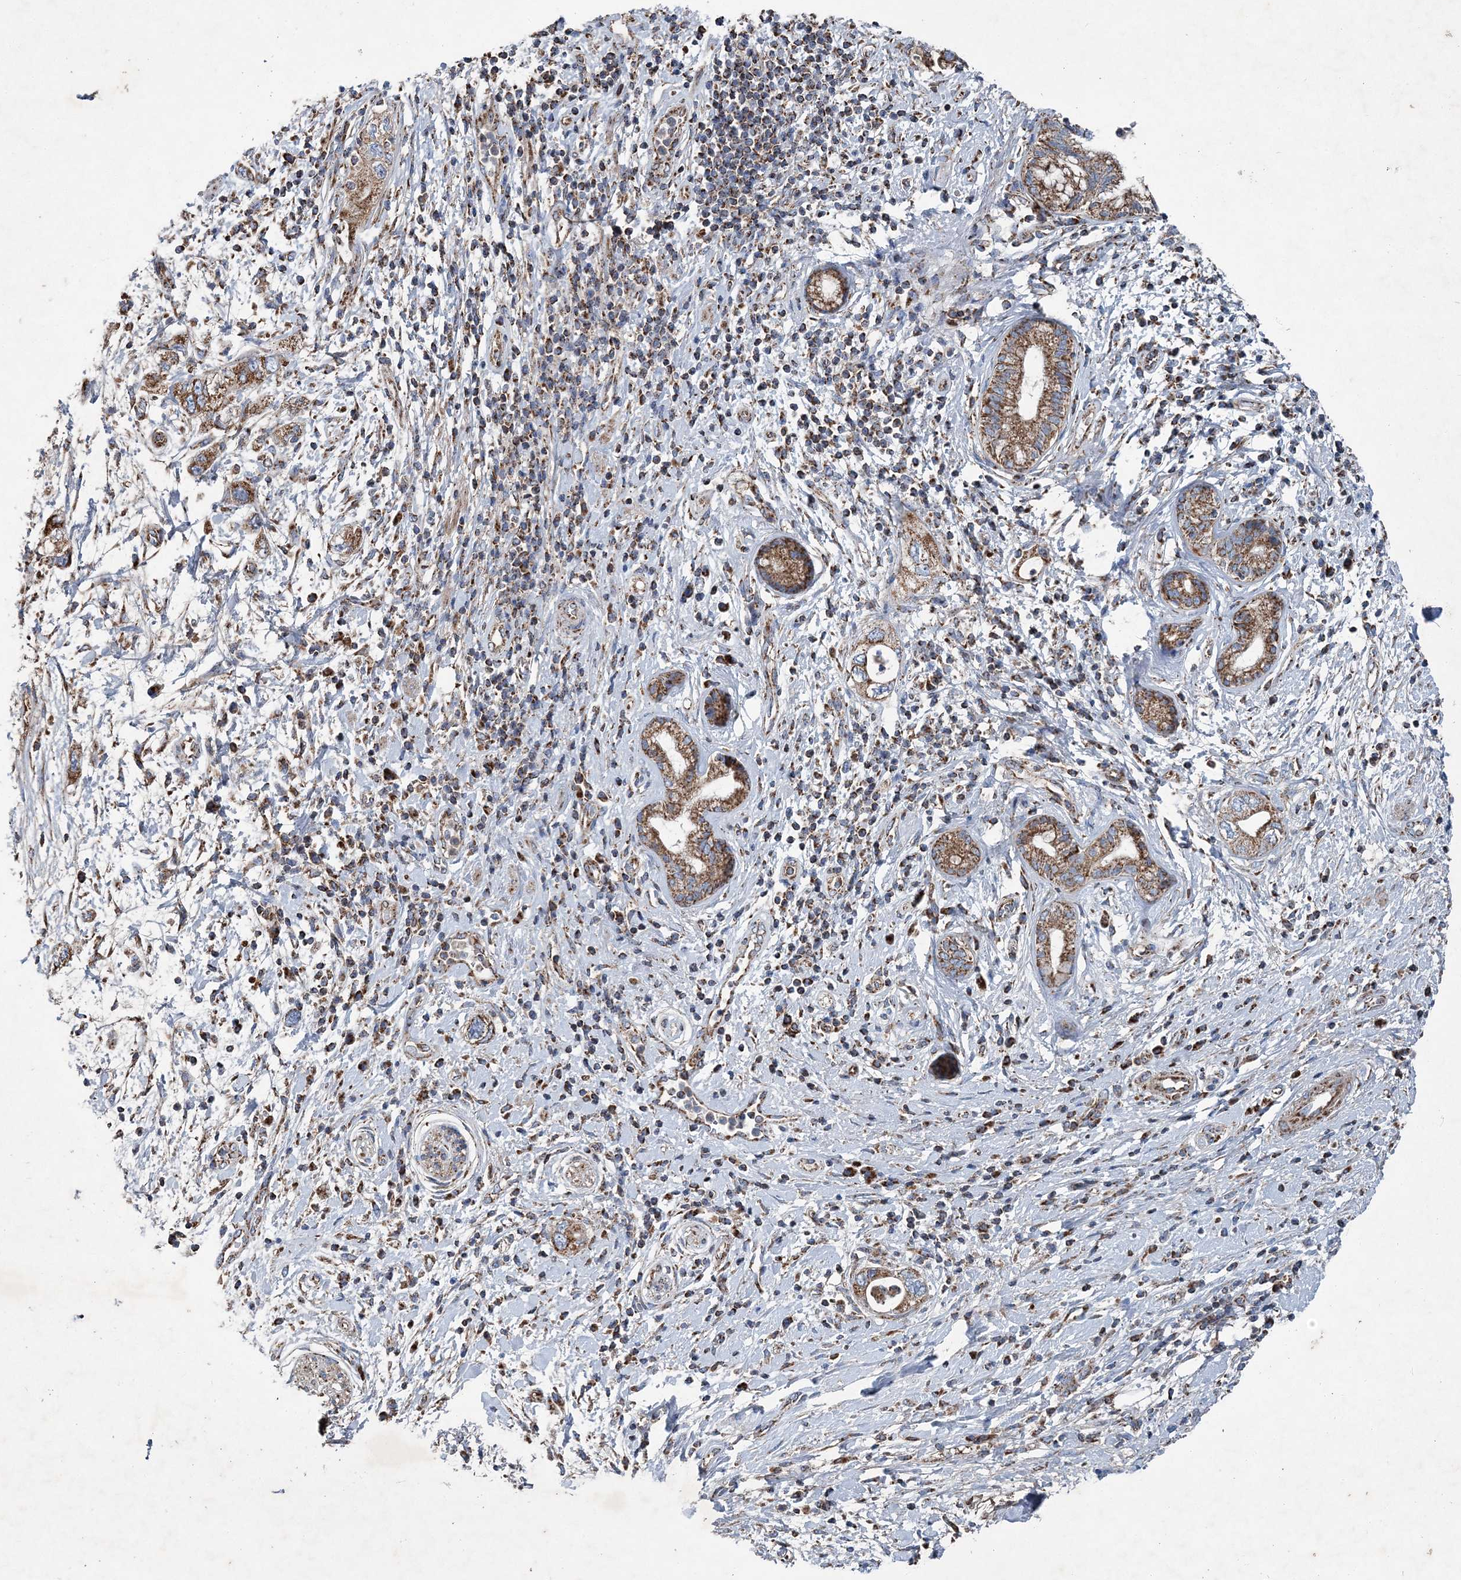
{"staining": {"intensity": "moderate", "quantity": ">75%", "location": "cytoplasmic/membranous"}, "tissue": "pancreatic cancer", "cell_type": "Tumor cells", "image_type": "cancer", "snomed": [{"axis": "morphology", "description": "Adenocarcinoma, NOS"}, {"axis": "topography", "description": "Pancreas"}], "caption": "Brown immunohistochemical staining in human pancreatic cancer (adenocarcinoma) reveals moderate cytoplasmic/membranous expression in about >75% of tumor cells.", "gene": "SPAG16", "patient": {"sex": "female", "age": 73}}